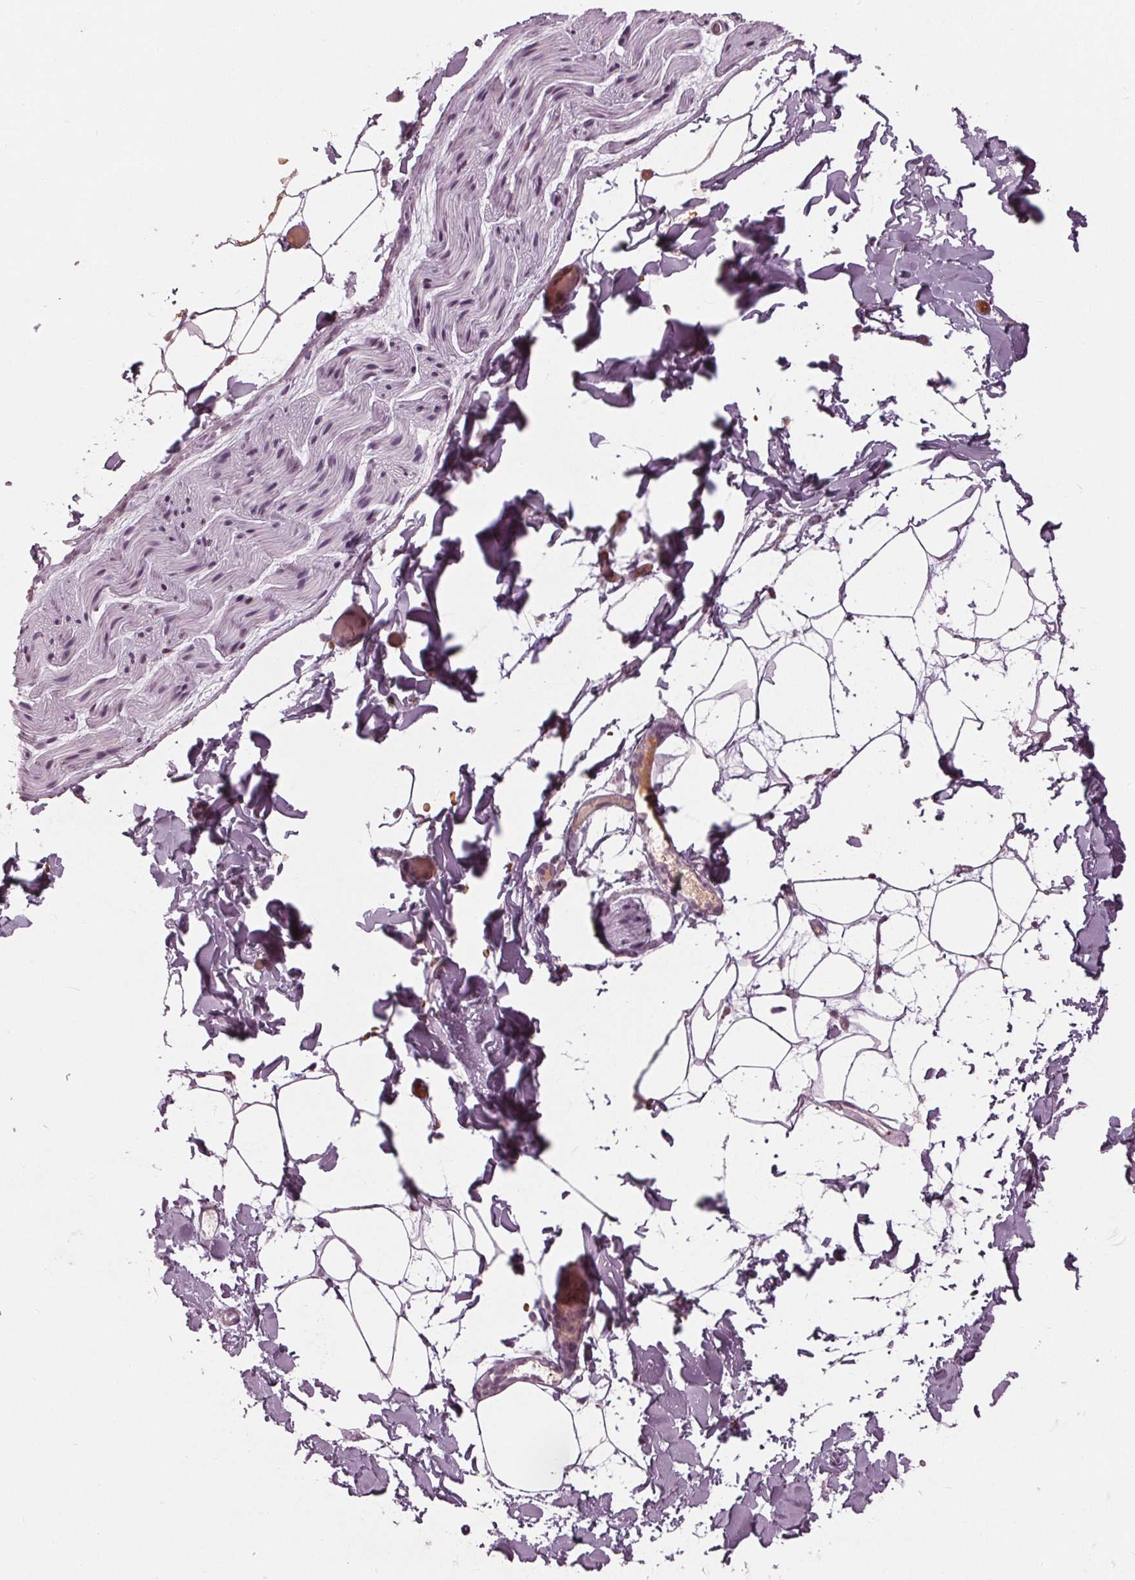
{"staining": {"intensity": "moderate", "quantity": "<25%", "location": "nuclear"}, "tissue": "adipose tissue", "cell_type": "Adipocytes", "image_type": "normal", "snomed": [{"axis": "morphology", "description": "Normal tissue, NOS"}, {"axis": "topography", "description": "Gallbladder"}, {"axis": "topography", "description": "Peripheral nerve tissue"}], "caption": "Protein analysis of benign adipose tissue exhibits moderate nuclear positivity in approximately <25% of adipocytes.", "gene": "DNMT3L", "patient": {"sex": "female", "age": 45}}